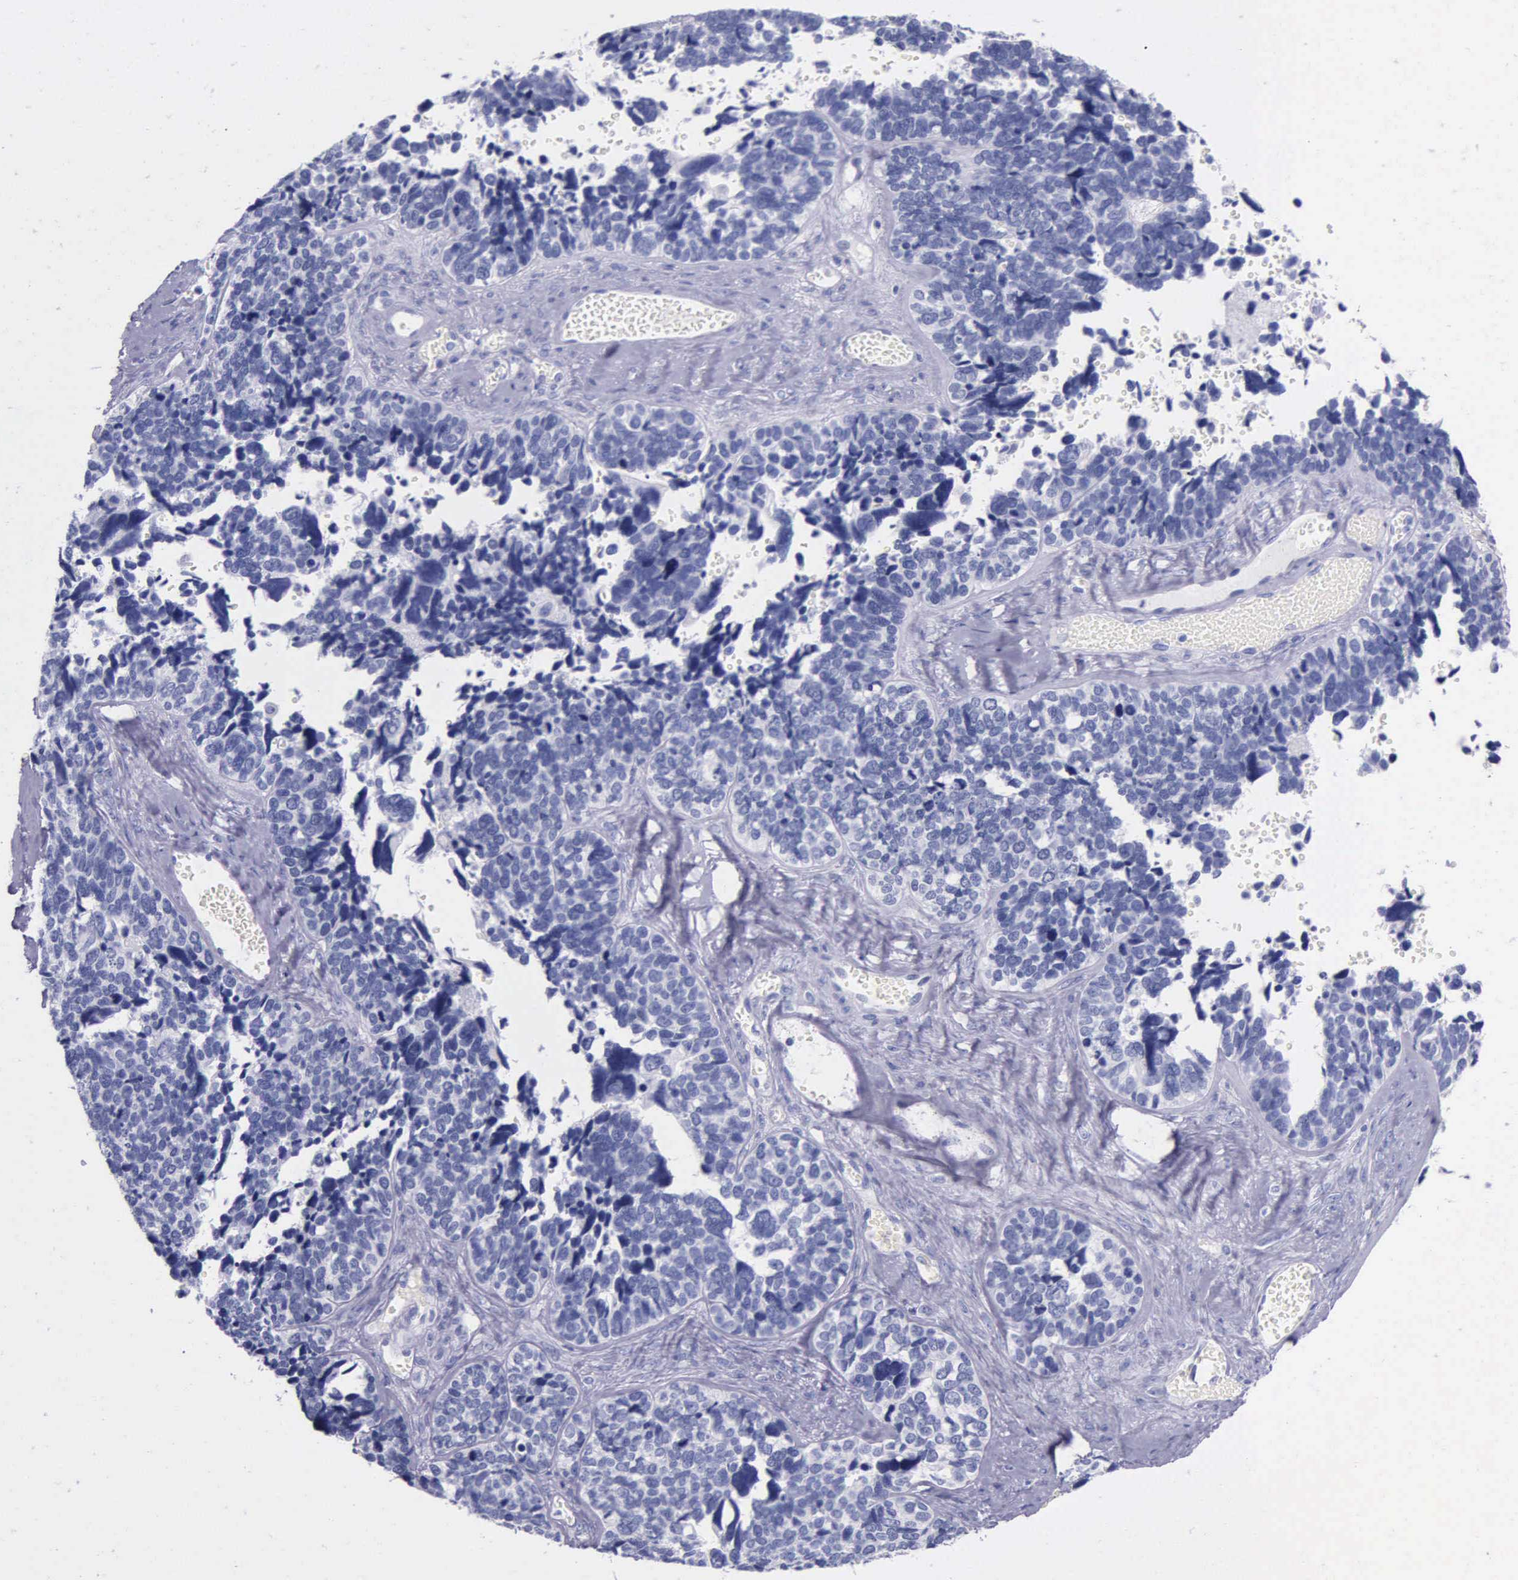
{"staining": {"intensity": "negative", "quantity": "none", "location": "none"}, "tissue": "ovarian cancer", "cell_type": "Tumor cells", "image_type": "cancer", "snomed": [{"axis": "morphology", "description": "Cystadenocarcinoma, serous, NOS"}, {"axis": "topography", "description": "Ovary"}], "caption": "Histopathology image shows no significant protein staining in tumor cells of ovarian serous cystadenocarcinoma.", "gene": "KLK3", "patient": {"sex": "female", "age": 77}}